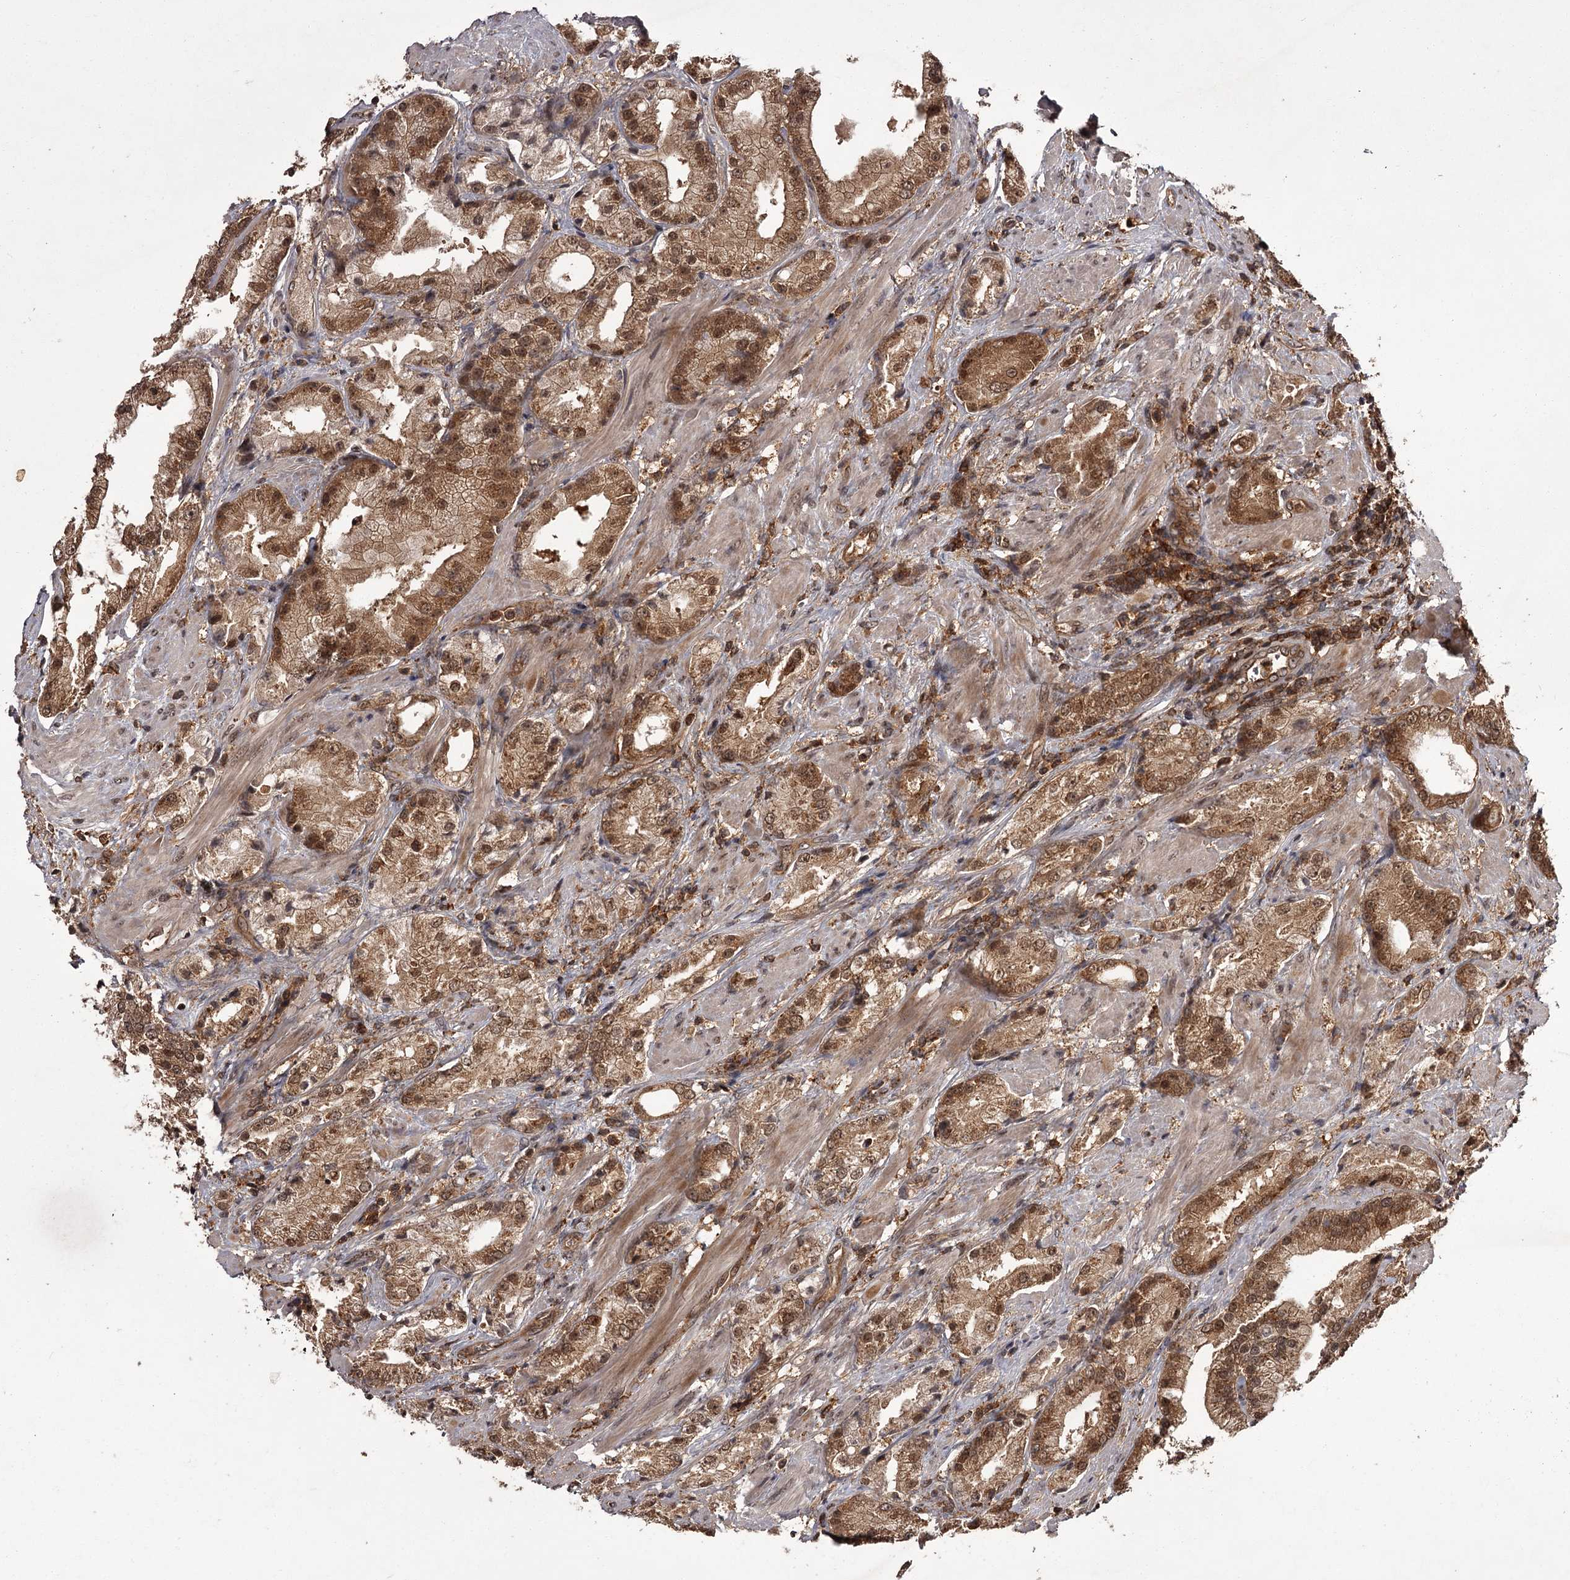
{"staining": {"intensity": "moderate", "quantity": ">75%", "location": "cytoplasmic/membranous,nuclear"}, "tissue": "prostate cancer", "cell_type": "Tumor cells", "image_type": "cancer", "snomed": [{"axis": "morphology", "description": "Adenocarcinoma, Low grade"}, {"axis": "topography", "description": "Prostate"}], "caption": "A brown stain highlights moderate cytoplasmic/membranous and nuclear expression of a protein in human adenocarcinoma (low-grade) (prostate) tumor cells.", "gene": "TBC1D23", "patient": {"sex": "male", "age": 67}}